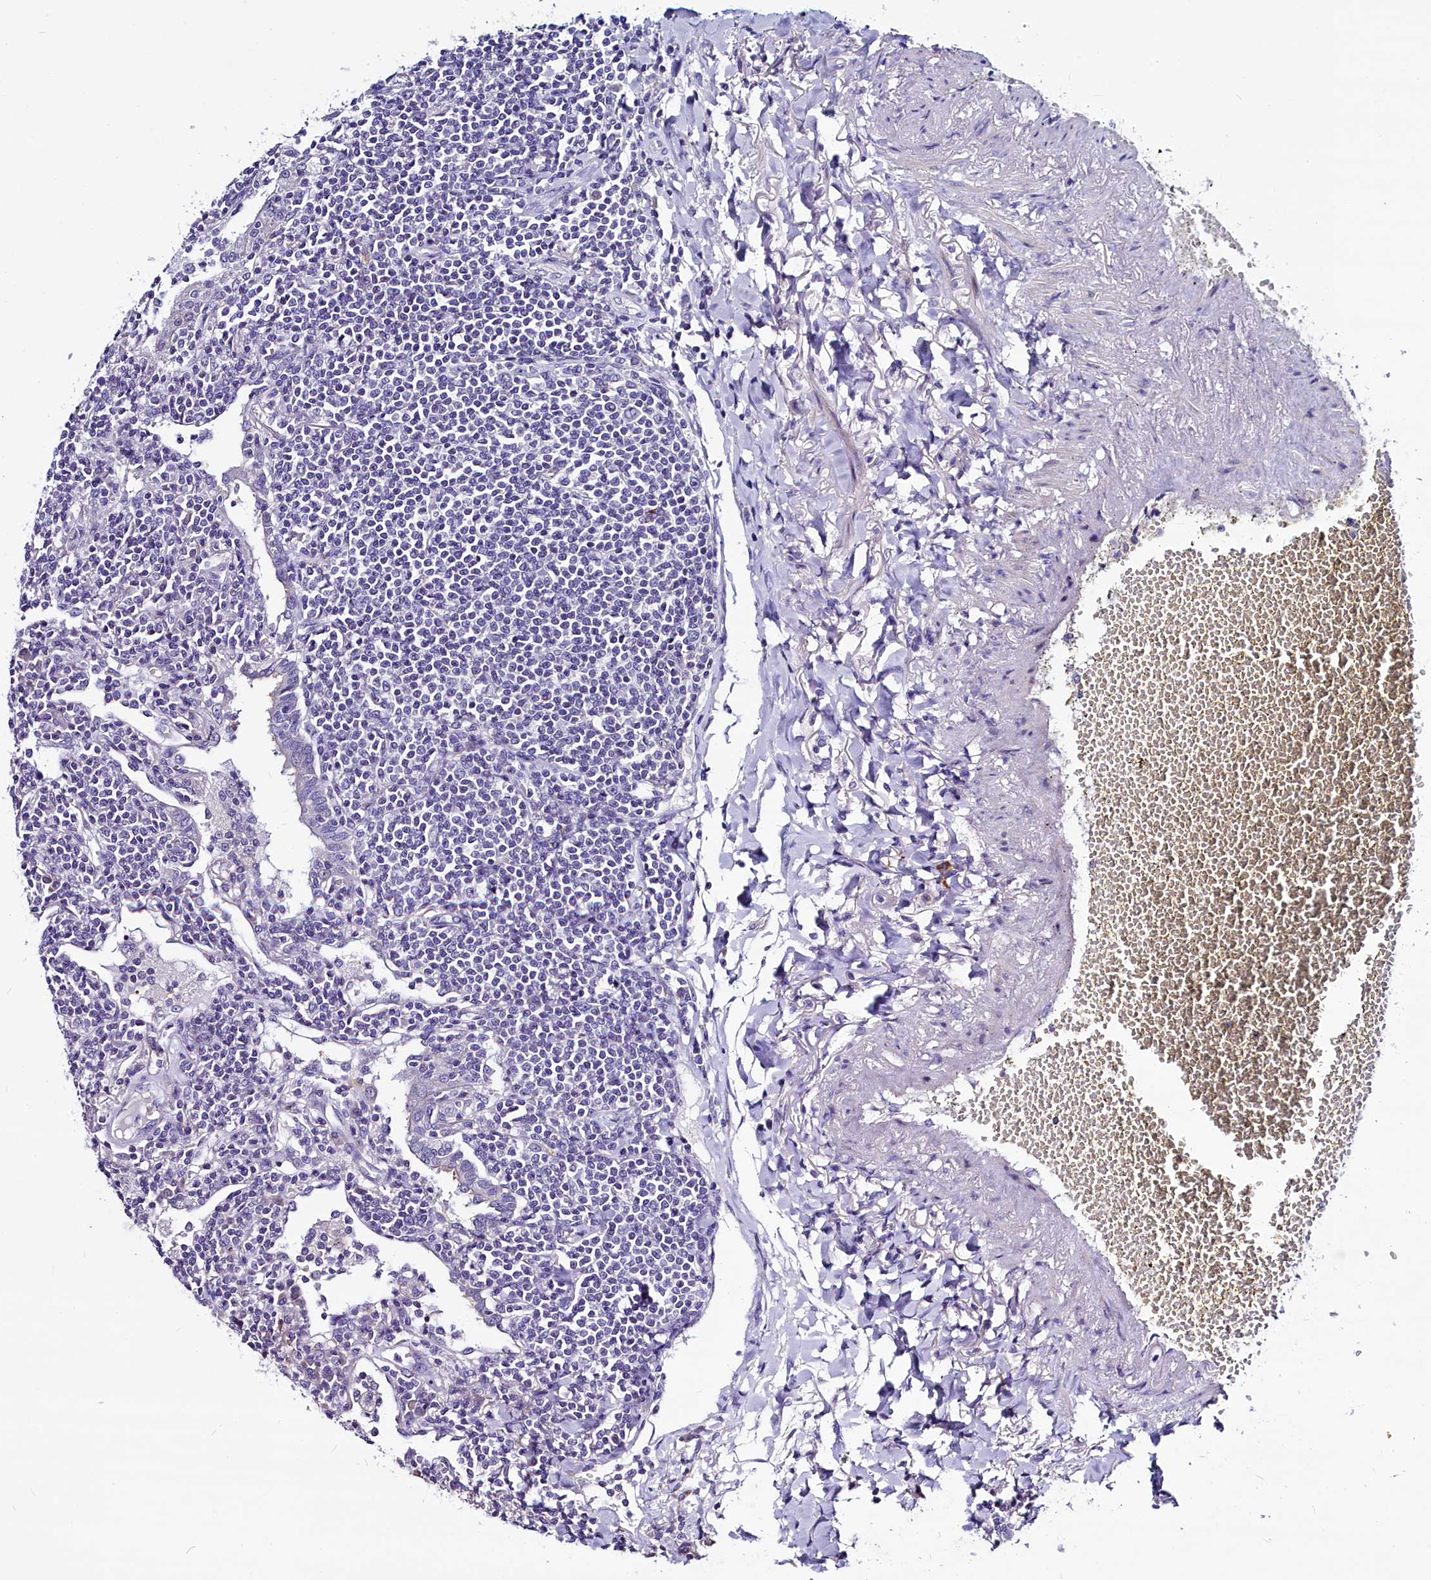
{"staining": {"intensity": "negative", "quantity": "none", "location": "none"}, "tissue": "lymphoma", "cell_type": "Tumor cells", "image_type": "cancer", "snomed": [{"axis": "morphology", "description": "Malignant lymphoma, non-Hodgkin's type, Low grade"}, {"axis": "topography", "description": "Lung"}], "caption": "Low-grade malignant lymphoma, non-Hodgkin's type was stained to show a protein in brown. There is no significant positivity in tumor cells.", "gene": "SCD5", "patient": {"sex": "female", "age": 71}}